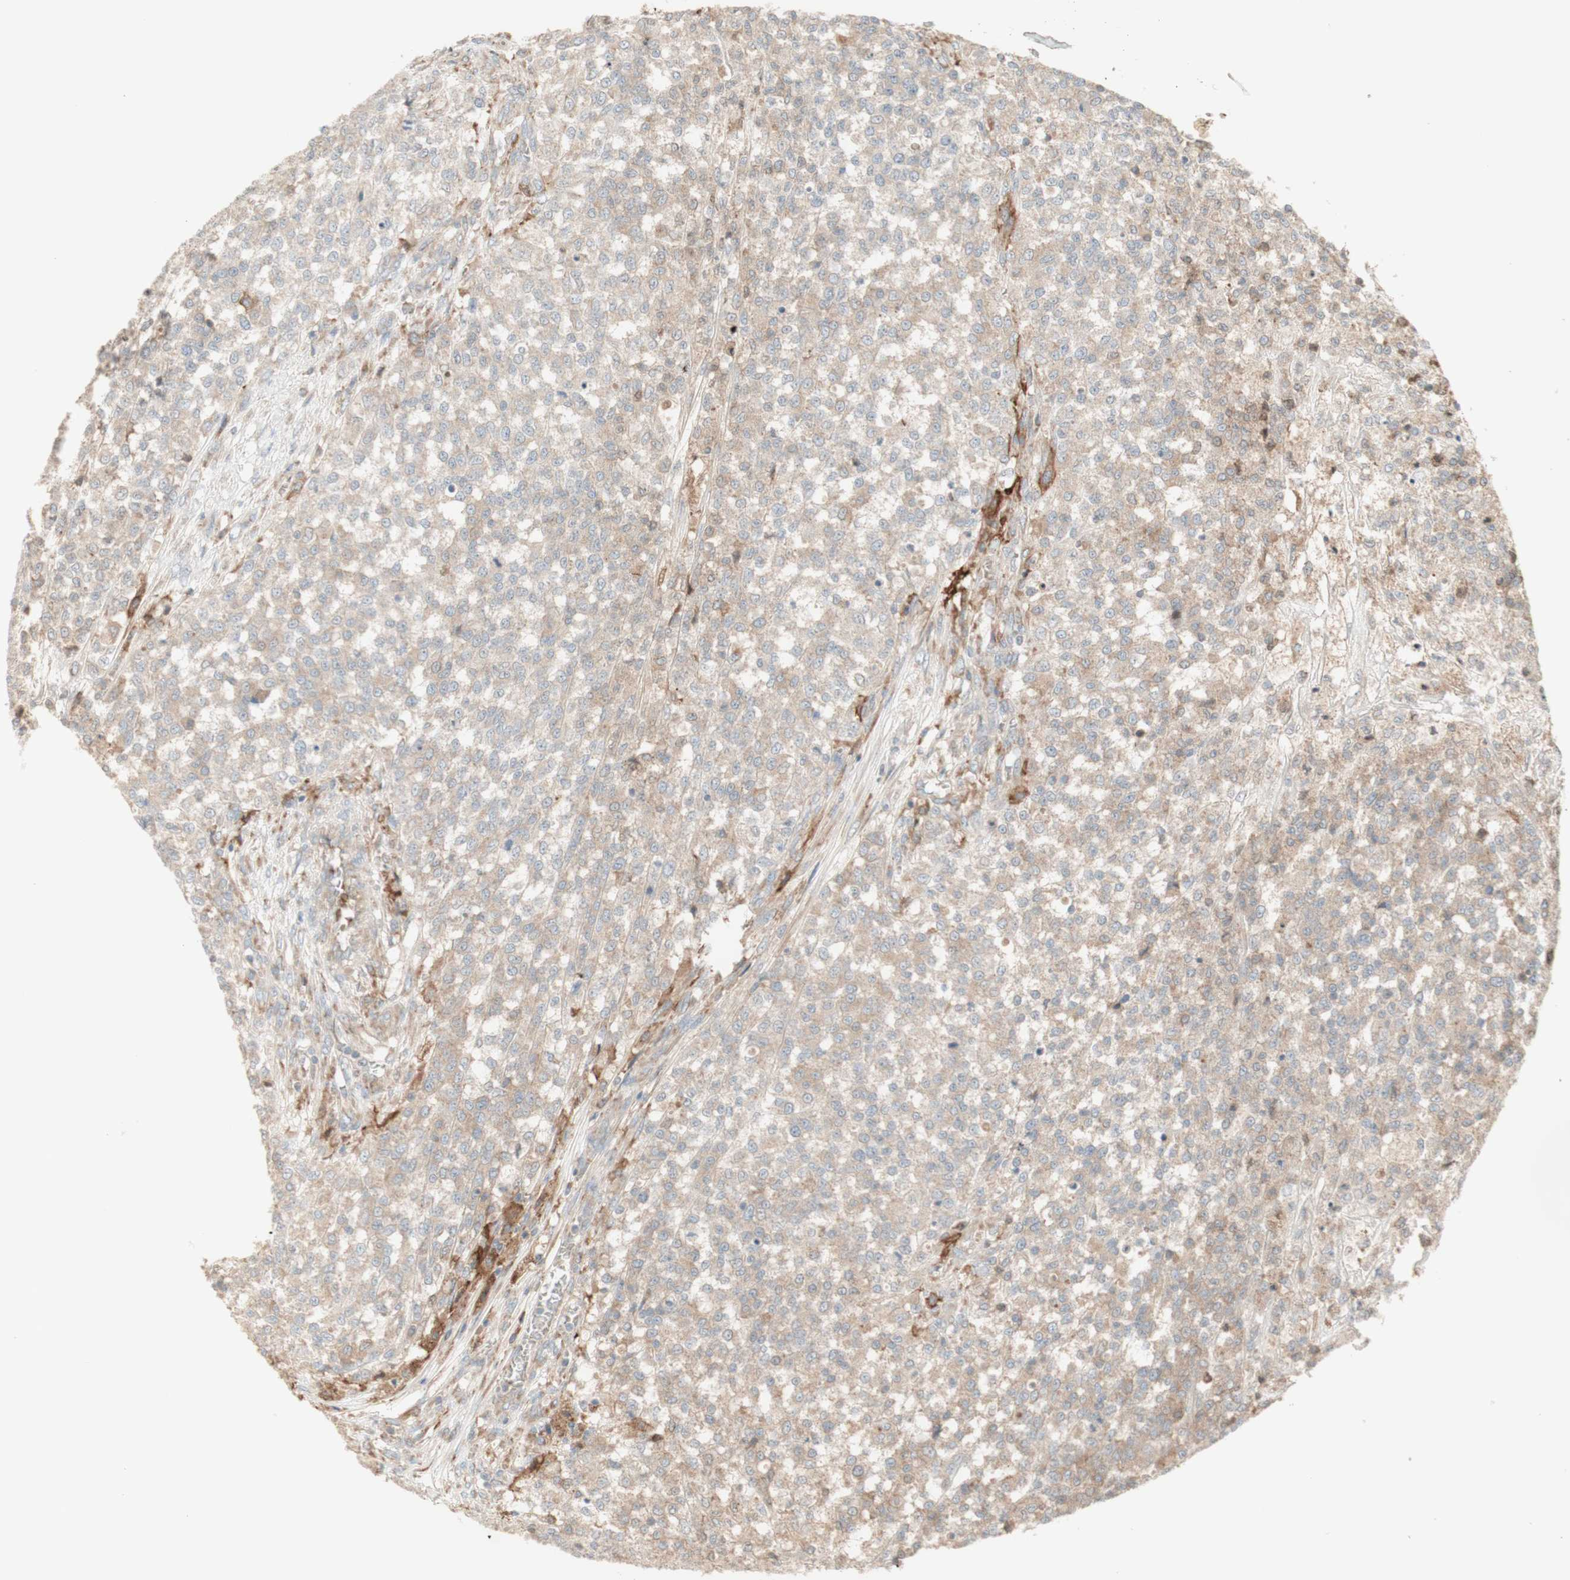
{"staining": {"intensity": "weak", "quantity": ">75%", "location": "cytoplasmic/membranous"}, "tissue": "testis cancer", "cell_type": "Tumor cells", "image_type": "cancer", "snomed": [{"axis": "morphology", "description": "Seminoma, NOS"}, {"axis": "topography", "description": "Testis"}], "caption": "A photomicrograph of testis cancer stained for a protein demonstrates weak cytoplasmic/membranous brown staining in tumor cells. Nuclei are stained in blue.", "gene": "PTGER4", "patient": {"sex": "male", "age": 59}}